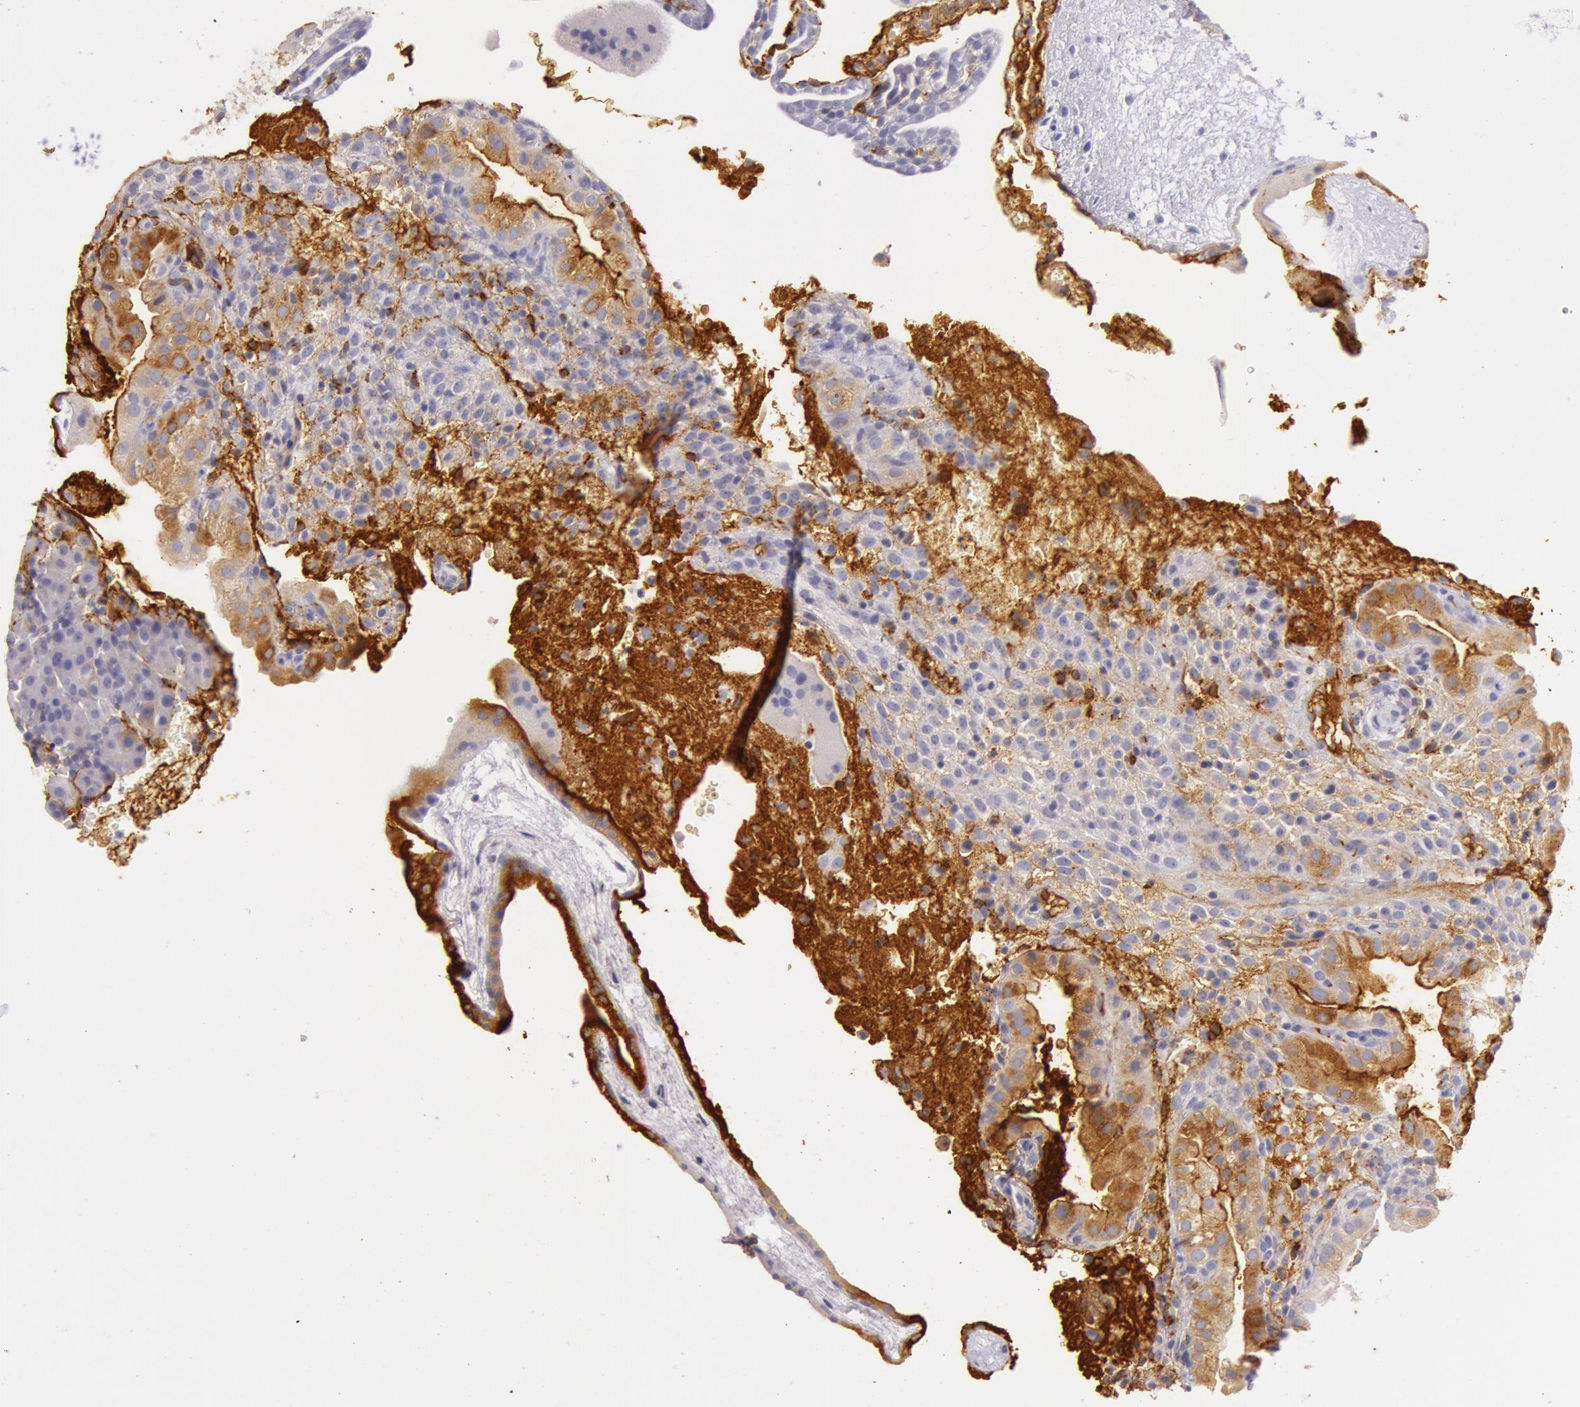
{"staining": {"intensity": "negative", "quantity": "none", "location": "none"}, "tissue": "placenta", "cell_type": "Decidual cells", "image_type": "normal", "snomed": [{"axis": "morphology", "description": "Normal tissue, NOS"}, {"axis": "topography", "description": "Placenta"}], "caption": "Immunohistochemistry (IHC) photomicrograph of benign placenta: human placenta stained with DAB exhibits no significant protein staining in decidual cells.", "gene": "C4BPA", "patient": {"sex": "female", "age": 19}}